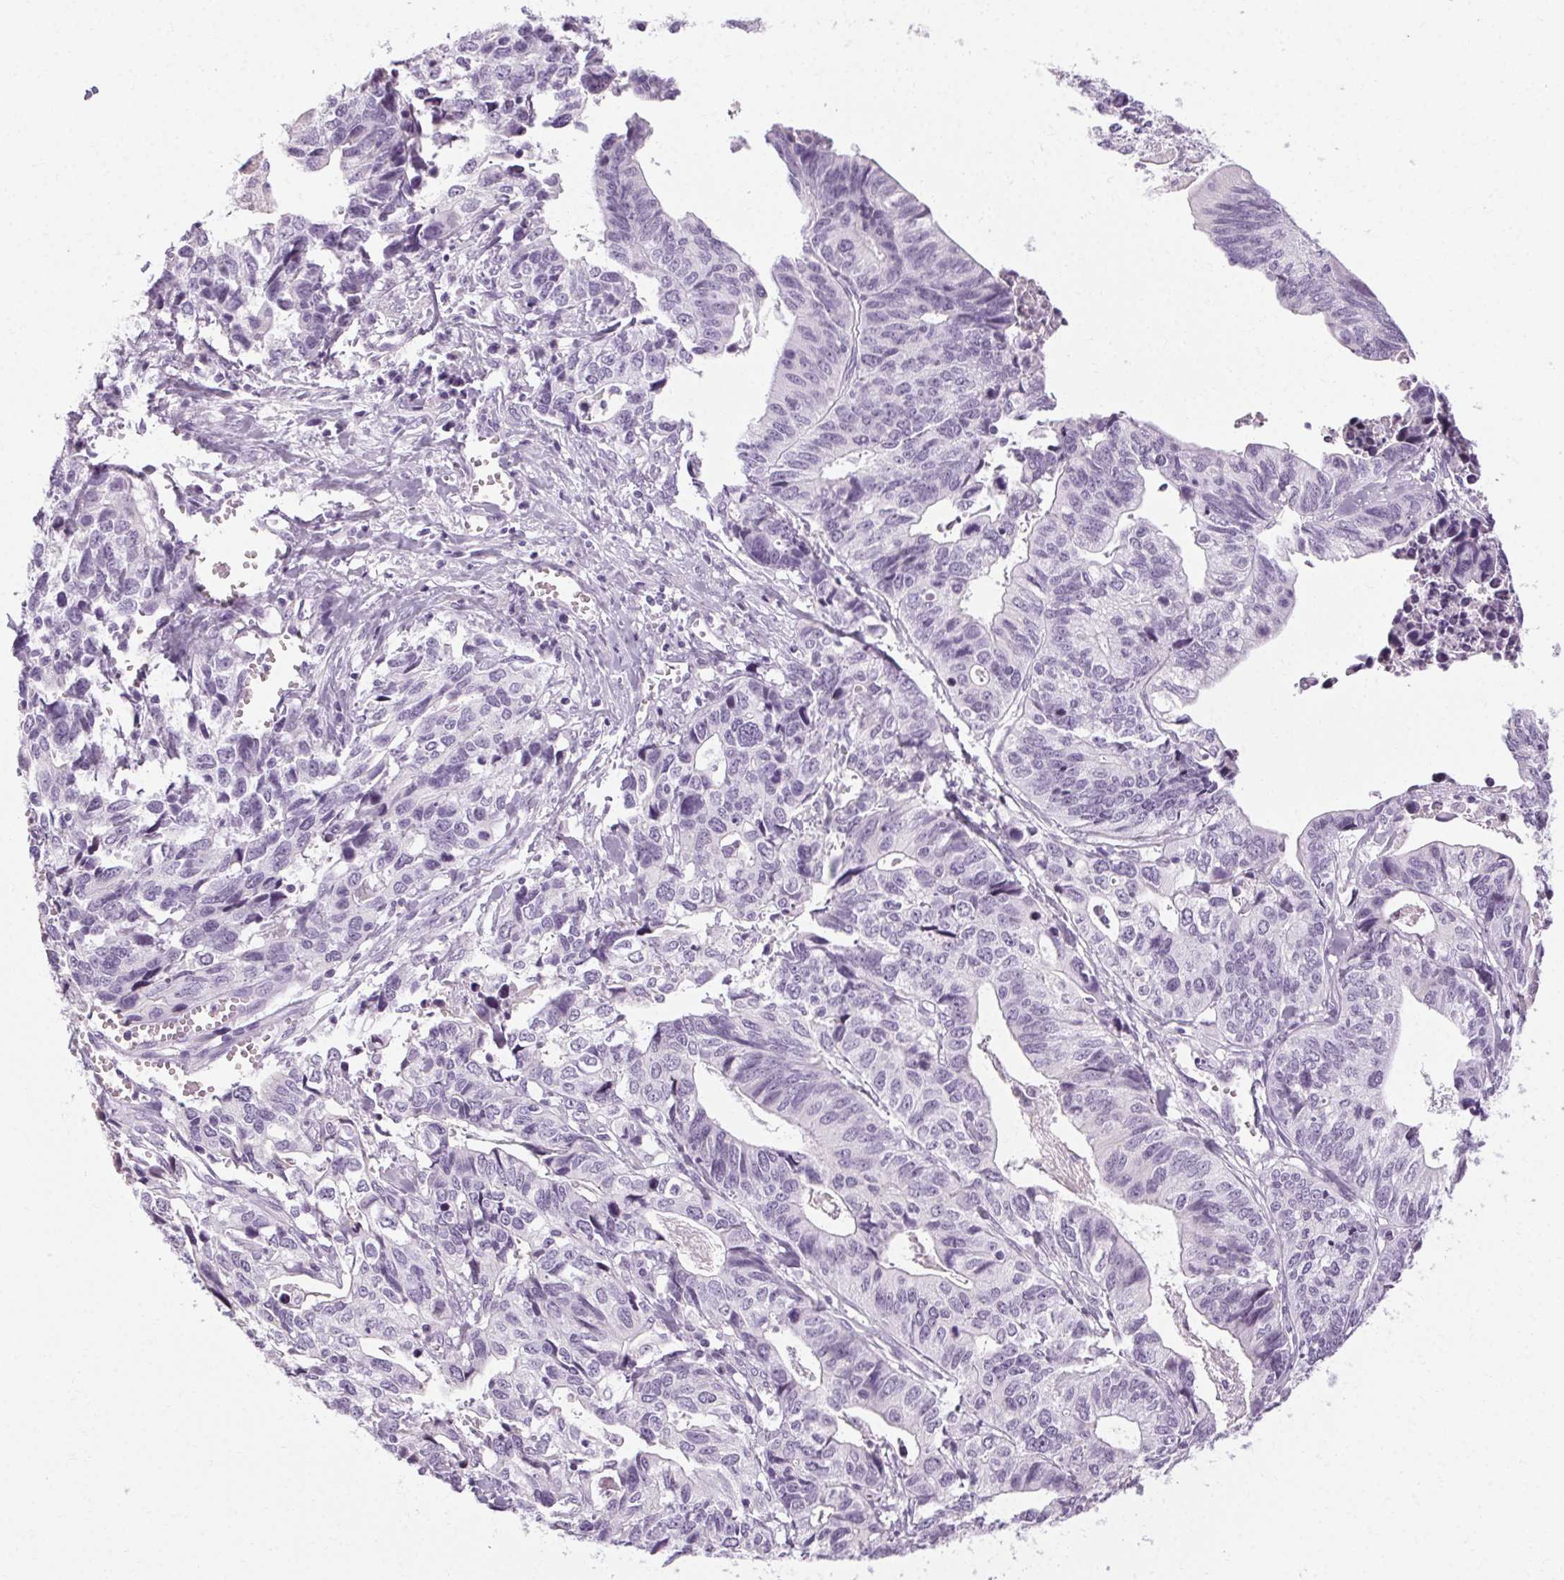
{"staining": {"intensity": "negative", "quantity": "none", "location": "none"}, "tissue": "stomach cancer", "cell_type": "Tumor cells", "image_type": "cancer", "snomed": [{"axis": "morphology", "description": "Adenocarcinoma, NOS"}, {"axis": "topography", "description": "Stomach, upper"}], "caption": "A photomicrograph of human stomach cancer (adenocarcinoma) is negative for staining in tumor cells.", "gene": "POMC", "patient": {"sex": "female", "age": 67}}